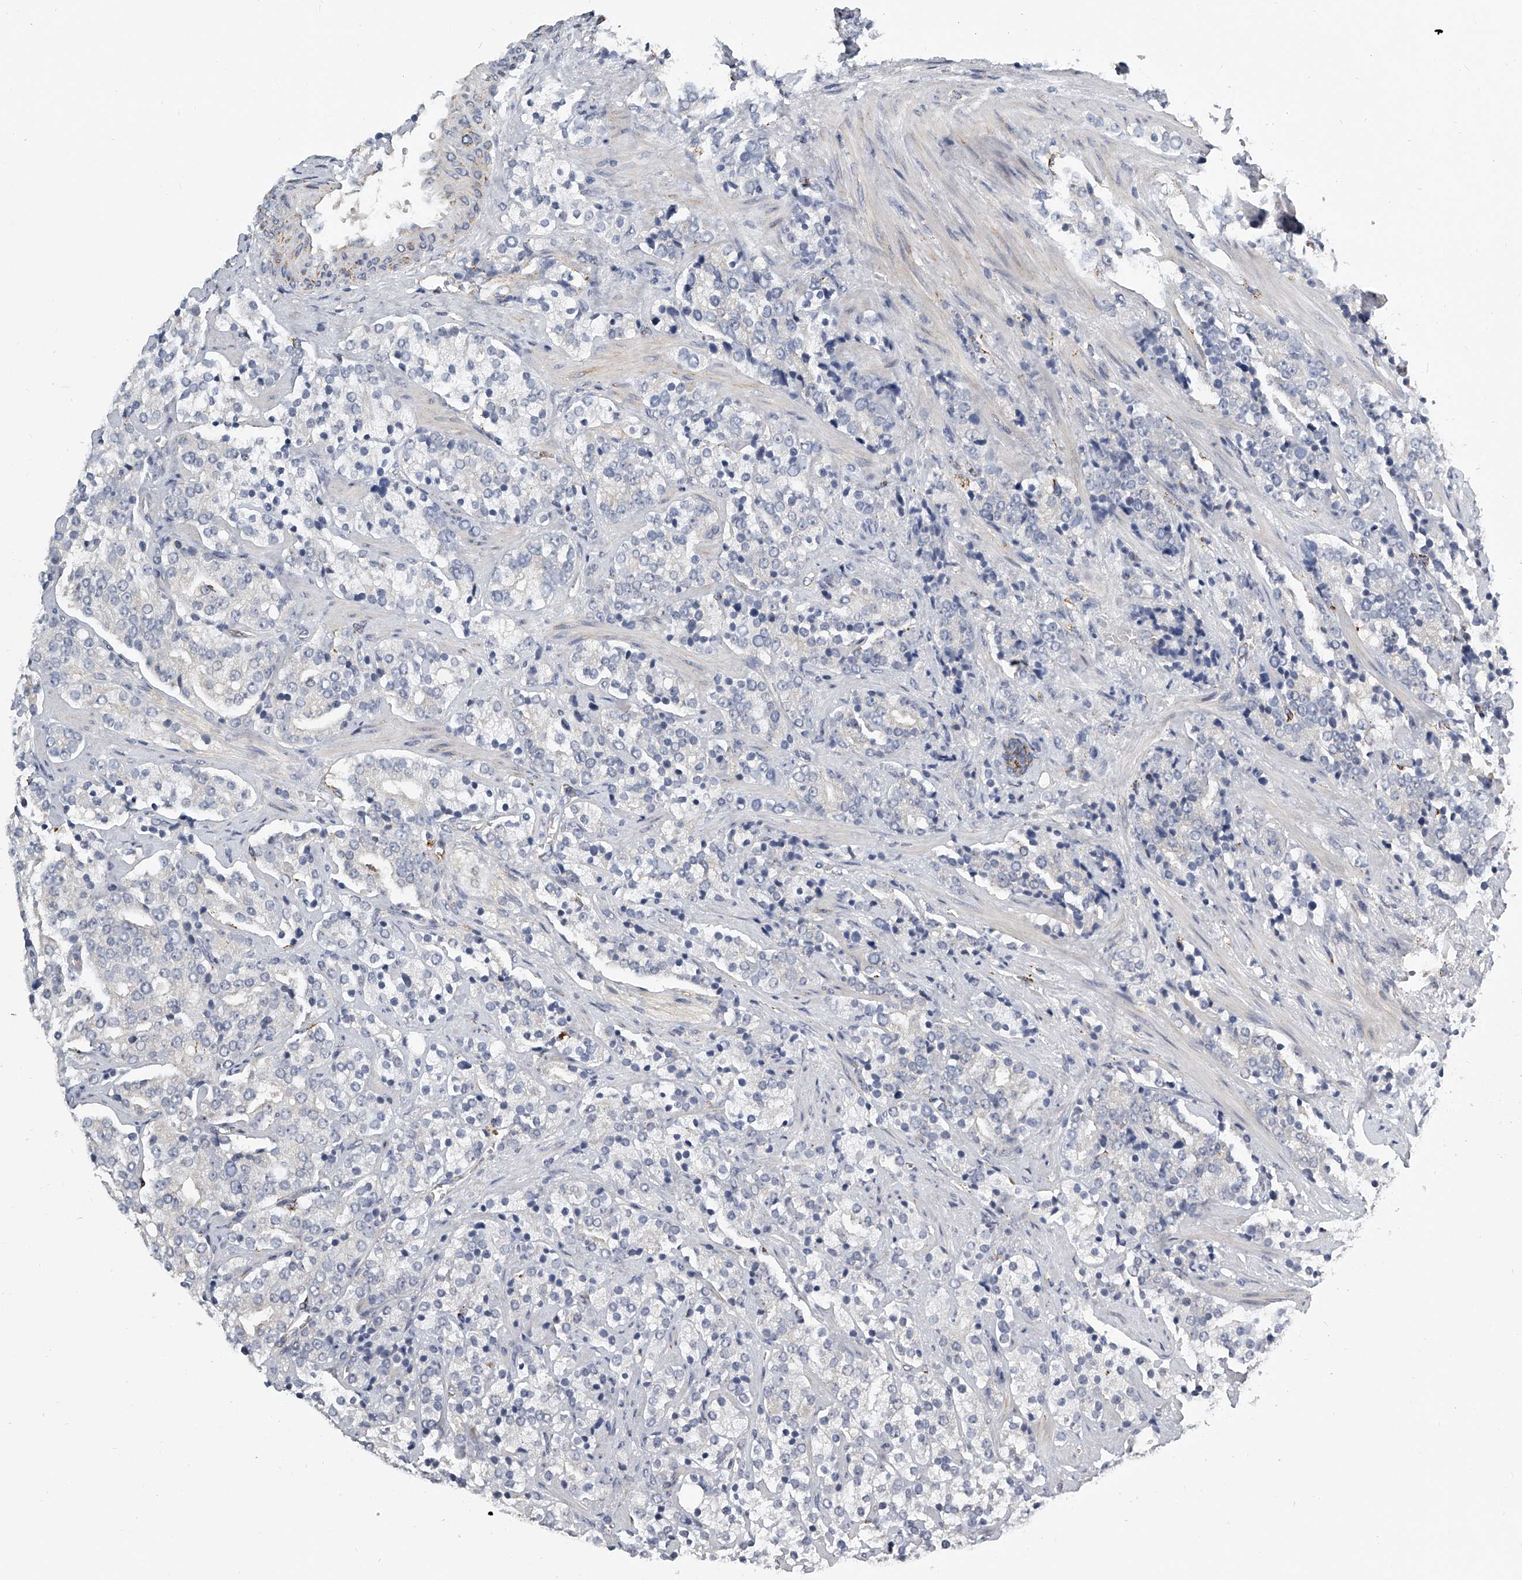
{"staining": {"intensity": "negative", "quantity": "none", "location": "none"}, "tissue": "prostate cancer", "cell_type": "Tumor cells", "image_type": "cancer", "snomed": [{"axis": "morphology", "description": "Adenocarcinoma, High grade"}, {"axis": "topography", "description": "Prostate"}], "caption": "This histopathology image is of prostate cancer (adenocarcinoma (high-grade)) stained with immunohistochemistry (IHC) to label a protein in brown with the nuclei are counter-stained blue. There is no expression in tumor cells.", "gene": "KLHL7", "patient": {"sex": "male", "age": 71}}